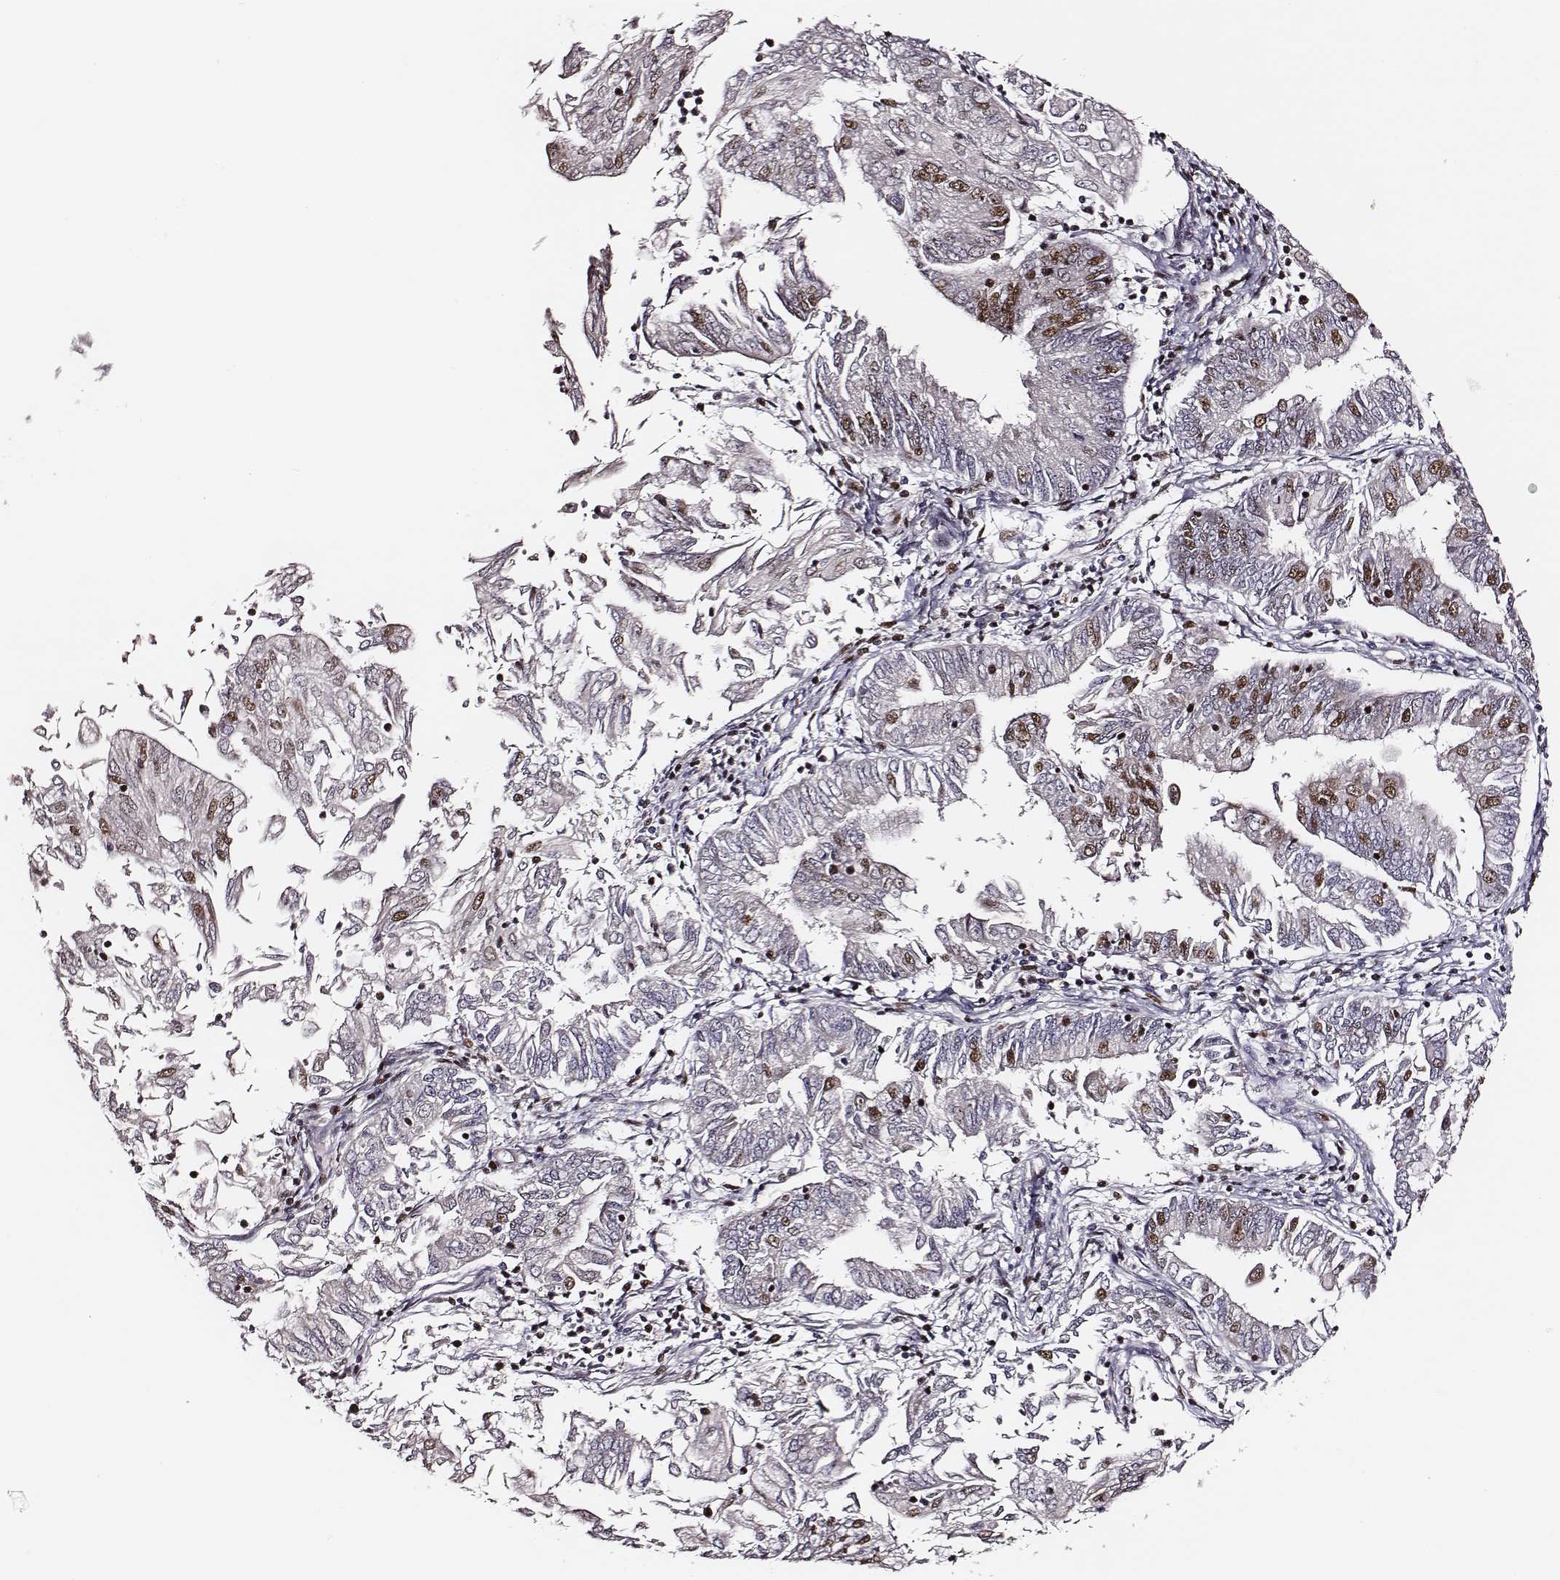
{"staining": {"intensity": "moderate", "quantity": "25%-75%", "location": "nuclear"}, "tissue": "endometrial cancer", "cell_type": "Tumor cells", "image_type": "cancer", "snomed": [{"axis": "morphology", "description": "Adenocarcinoma, NOS"}, {"axis": "topography", "description": "Endometrium"}], "caption": "A brown stain shows moderate nuclear positivity of a protein in human endometrial cancer tumor cells.", "gene": "PPARA", "patient": {"sex": "female", "age": 55}}